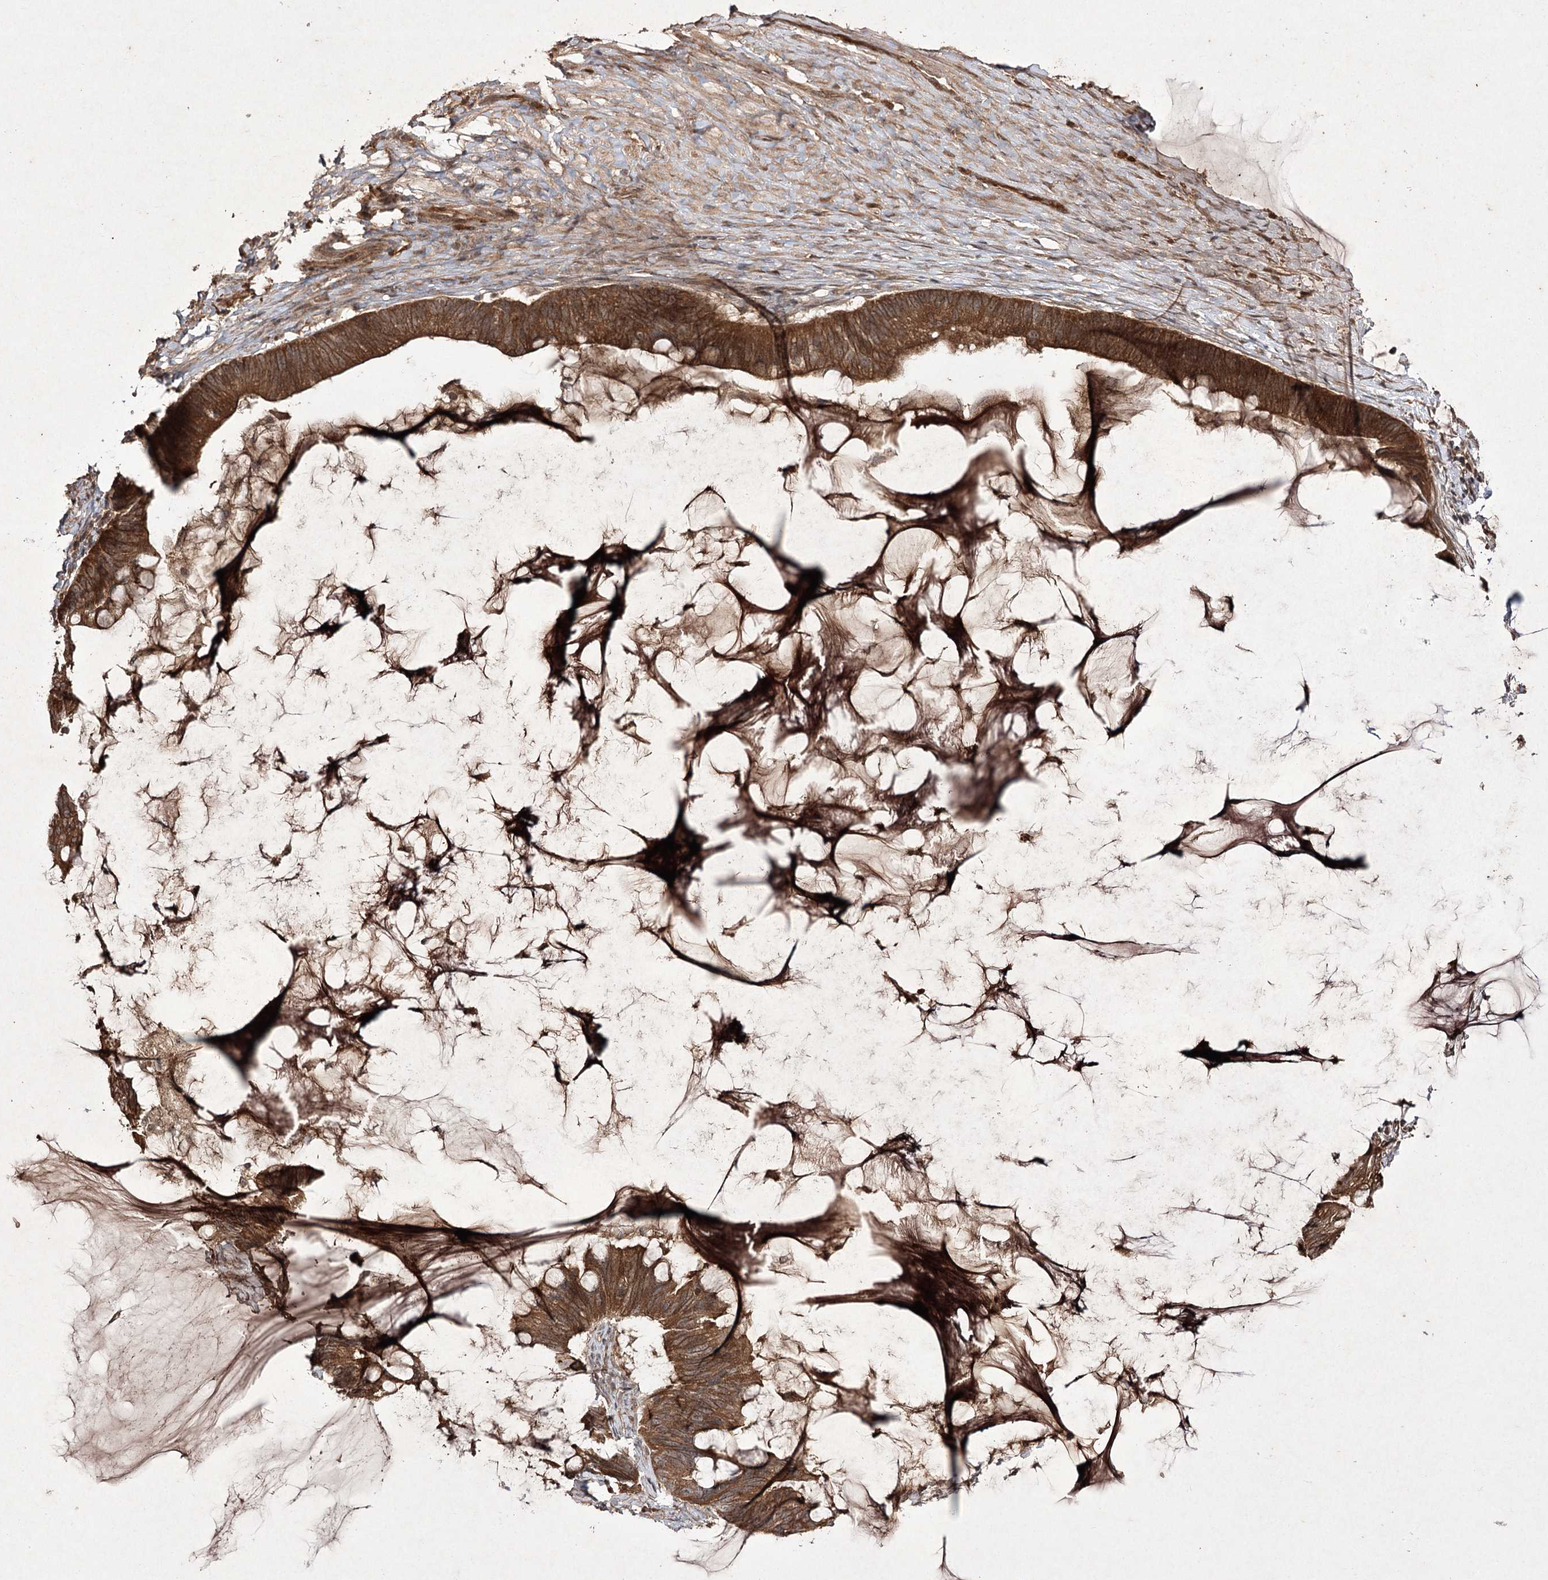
{"staining": {"intensity": "moderate", "quantity": ">75%", "location": "cytoplasmic/membranous"}, "tissue": "ovarian cancer", "cell_type": "Tumor cells", "image_type": "cancer", "snomed": [{"axis": "morphology", "description": "Cystadenocarcinoma, mucinous, NOS"}, {"axis": "topography", "description": "Ovary"}], "caption": "DAB immunohistochemical staining of ovarian cancer shows moderate cytoplasmic/membranous protein positivity in about >75% of tumor cells.", "gene": "FANCL", "patient": {"sex": "female", "age": 61}}